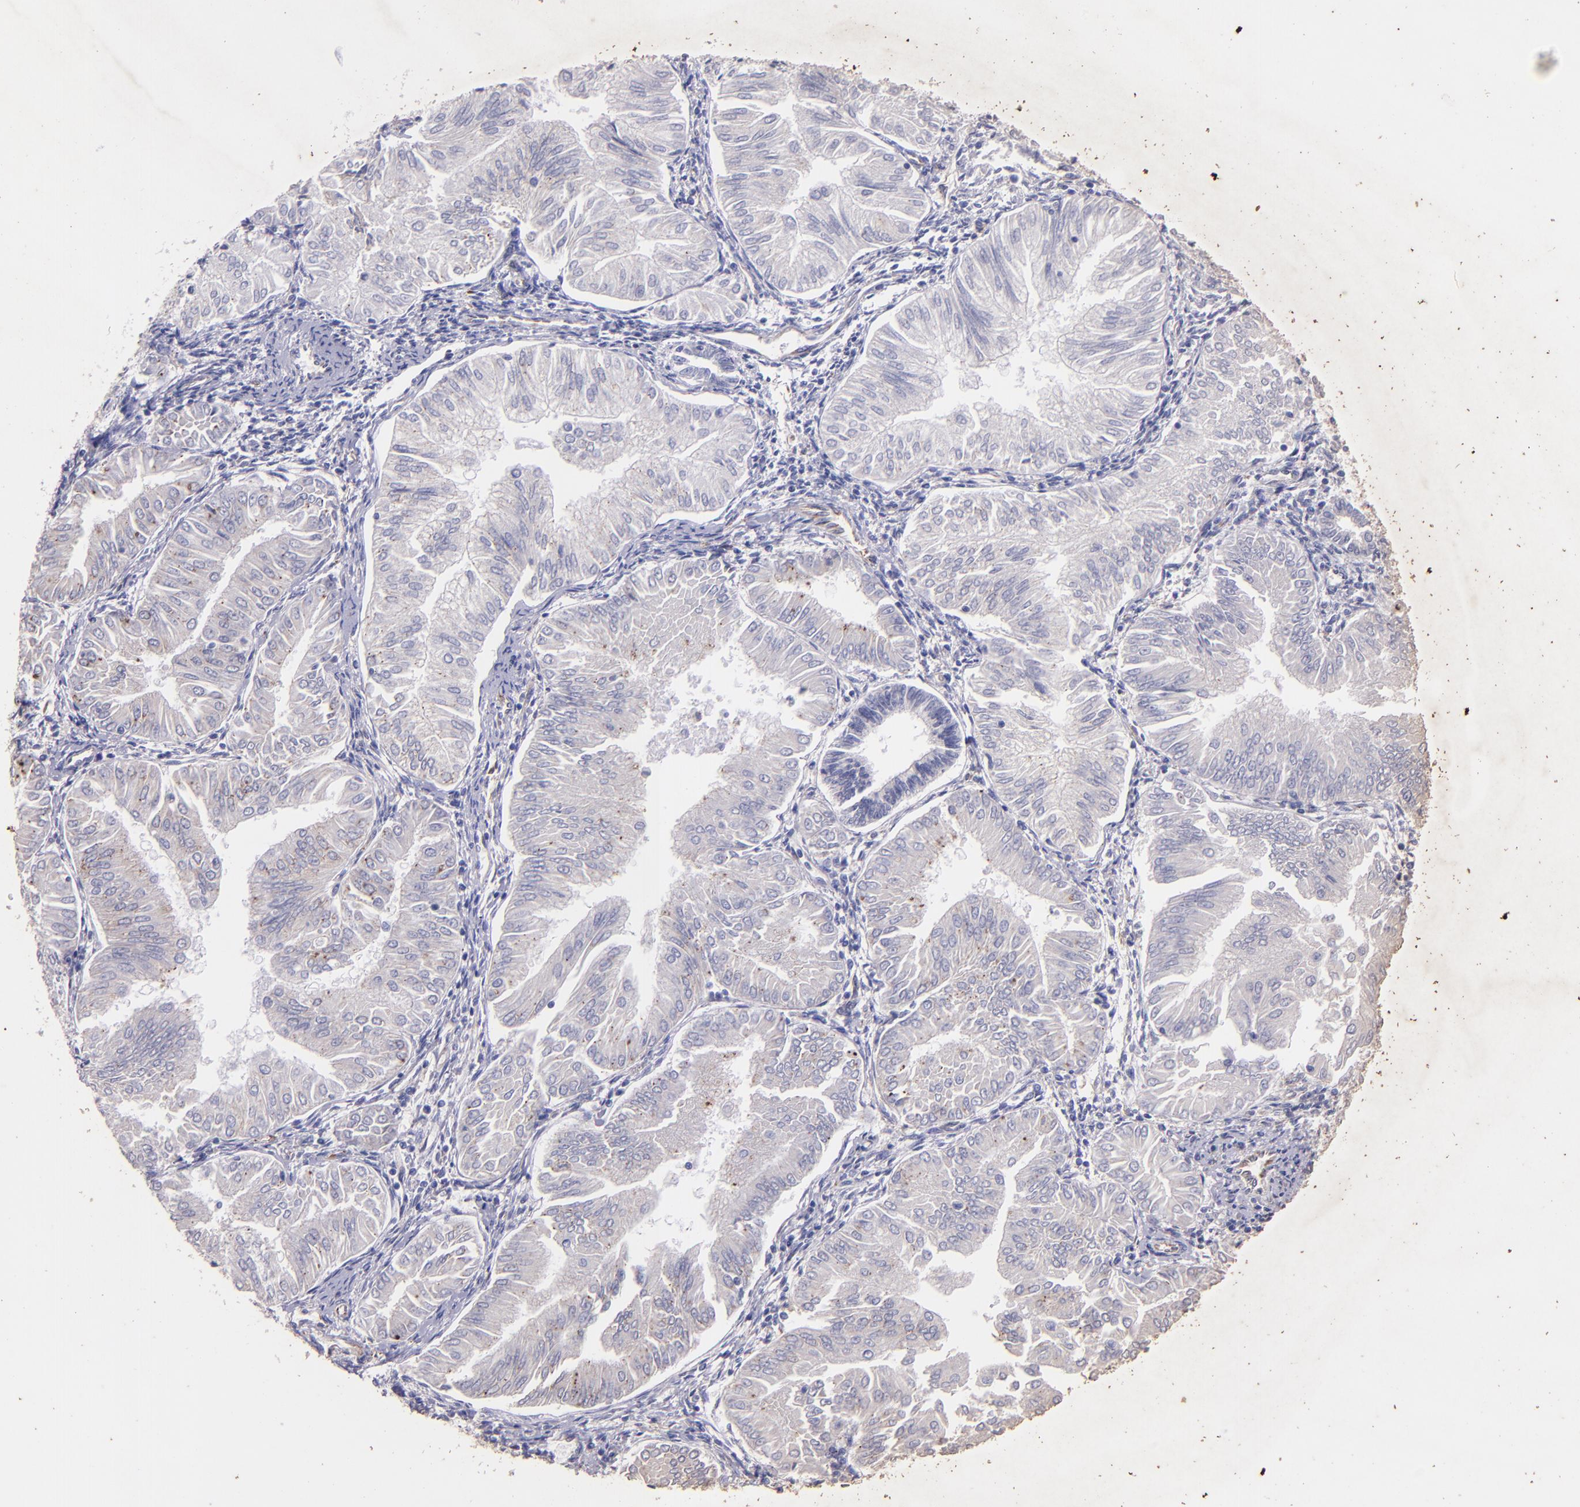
{"staining": {"intensity": "weak", "quantity": "25%-75%", "location": "cytoplasmic/membranous"}, "tissue": "endometrial cancer", "cell_type": "Tumor cells", "image_type": "cancer", "snomed": [{"axis": "morphology", "description": "Adenocarcinoma, NOS"}, {"axis": "topography", "description": "Endometrium"}], "caption": "Immunohistochemical staining of endometrial cancer (adenocarcinoma) reveals low levels of weak cytoplasmic/membranous positivity in about 25%-75% of tumor cells. (Stains: DAB in brown, nuclei in blue, Microscopy: brightfield microscopy at high magnification).", "gene": "RET", "patient": {"sex": "female", "age": 53}}